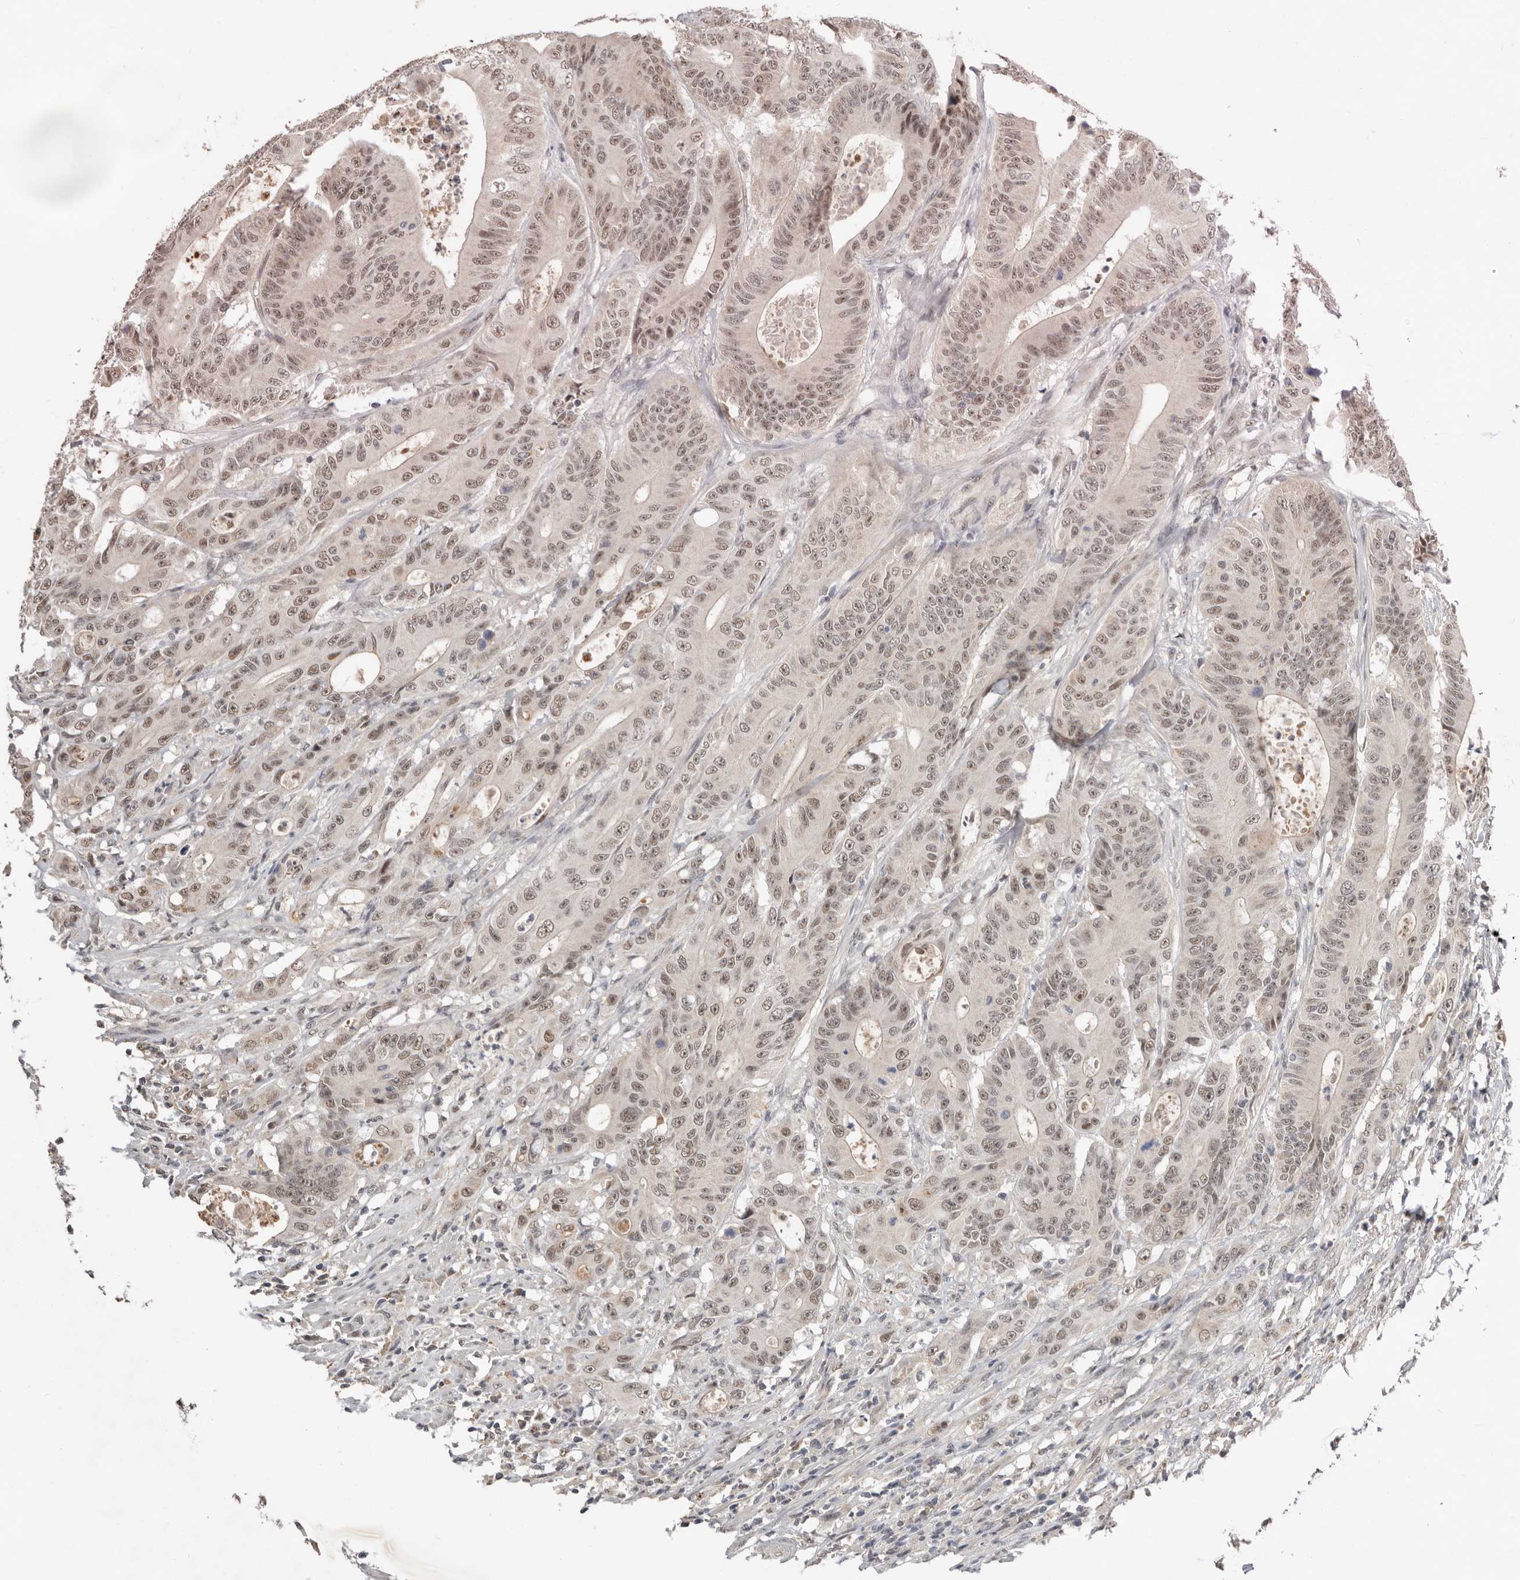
{"staining": {"intensity": "moderate", "quantity": ">75%", "location": "nuclear"}, "tissue": "colorectal cancer", "cell_type": "Tumor cells", "image_type": "cancer", "snomed": [{"axis": "morphology", "description": "Adenocarcinoma, NOS"}, {"axis": "topography", "description": "Colon"}], "caption": "This is an image of immunohistochemistry (IHC) staining of colorectal cancer (adenocarcinoma), which shows moderate expression in the nuclear of tumor cells.", "gene": "BRCA2", "patient": {"sex": "male", "age": 83}}